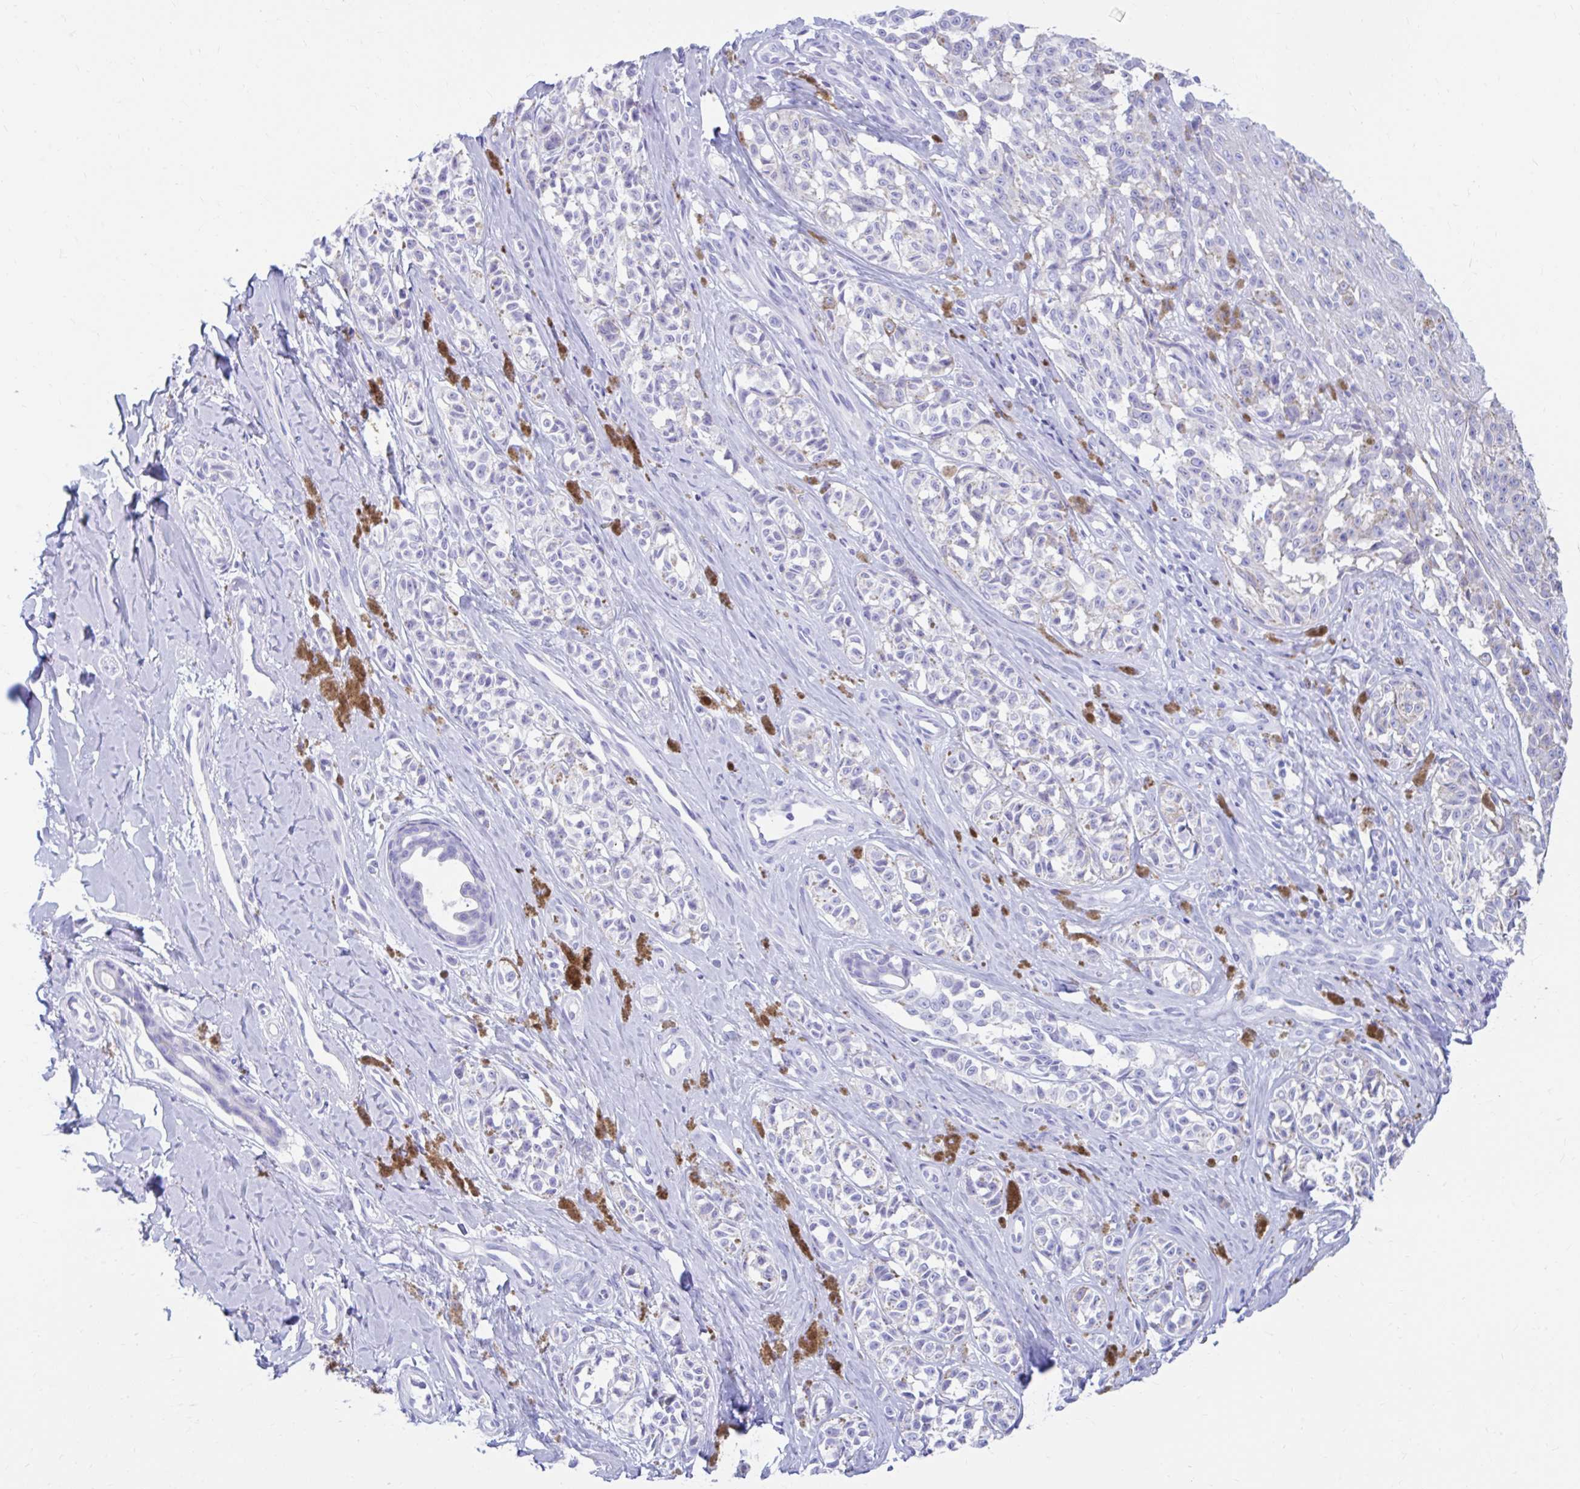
{"staining": {"intensity": "negative", "quantity": "none", "location": "none"}, "tissue": "melanoma", "cell_type": "Tumor cells", "image_type": "cancer", "snomed": [{"axis": "morphology", "description": "Malignant melanoma, NOS"}, {"axis": "topography", "description": "Skin"}], "caption": "Immunohistochemical staining of human melanoma reveals no significant positivity in tumor cells.", "gene": "NSG2", "patient": {"sex": "female", "age": 65}}